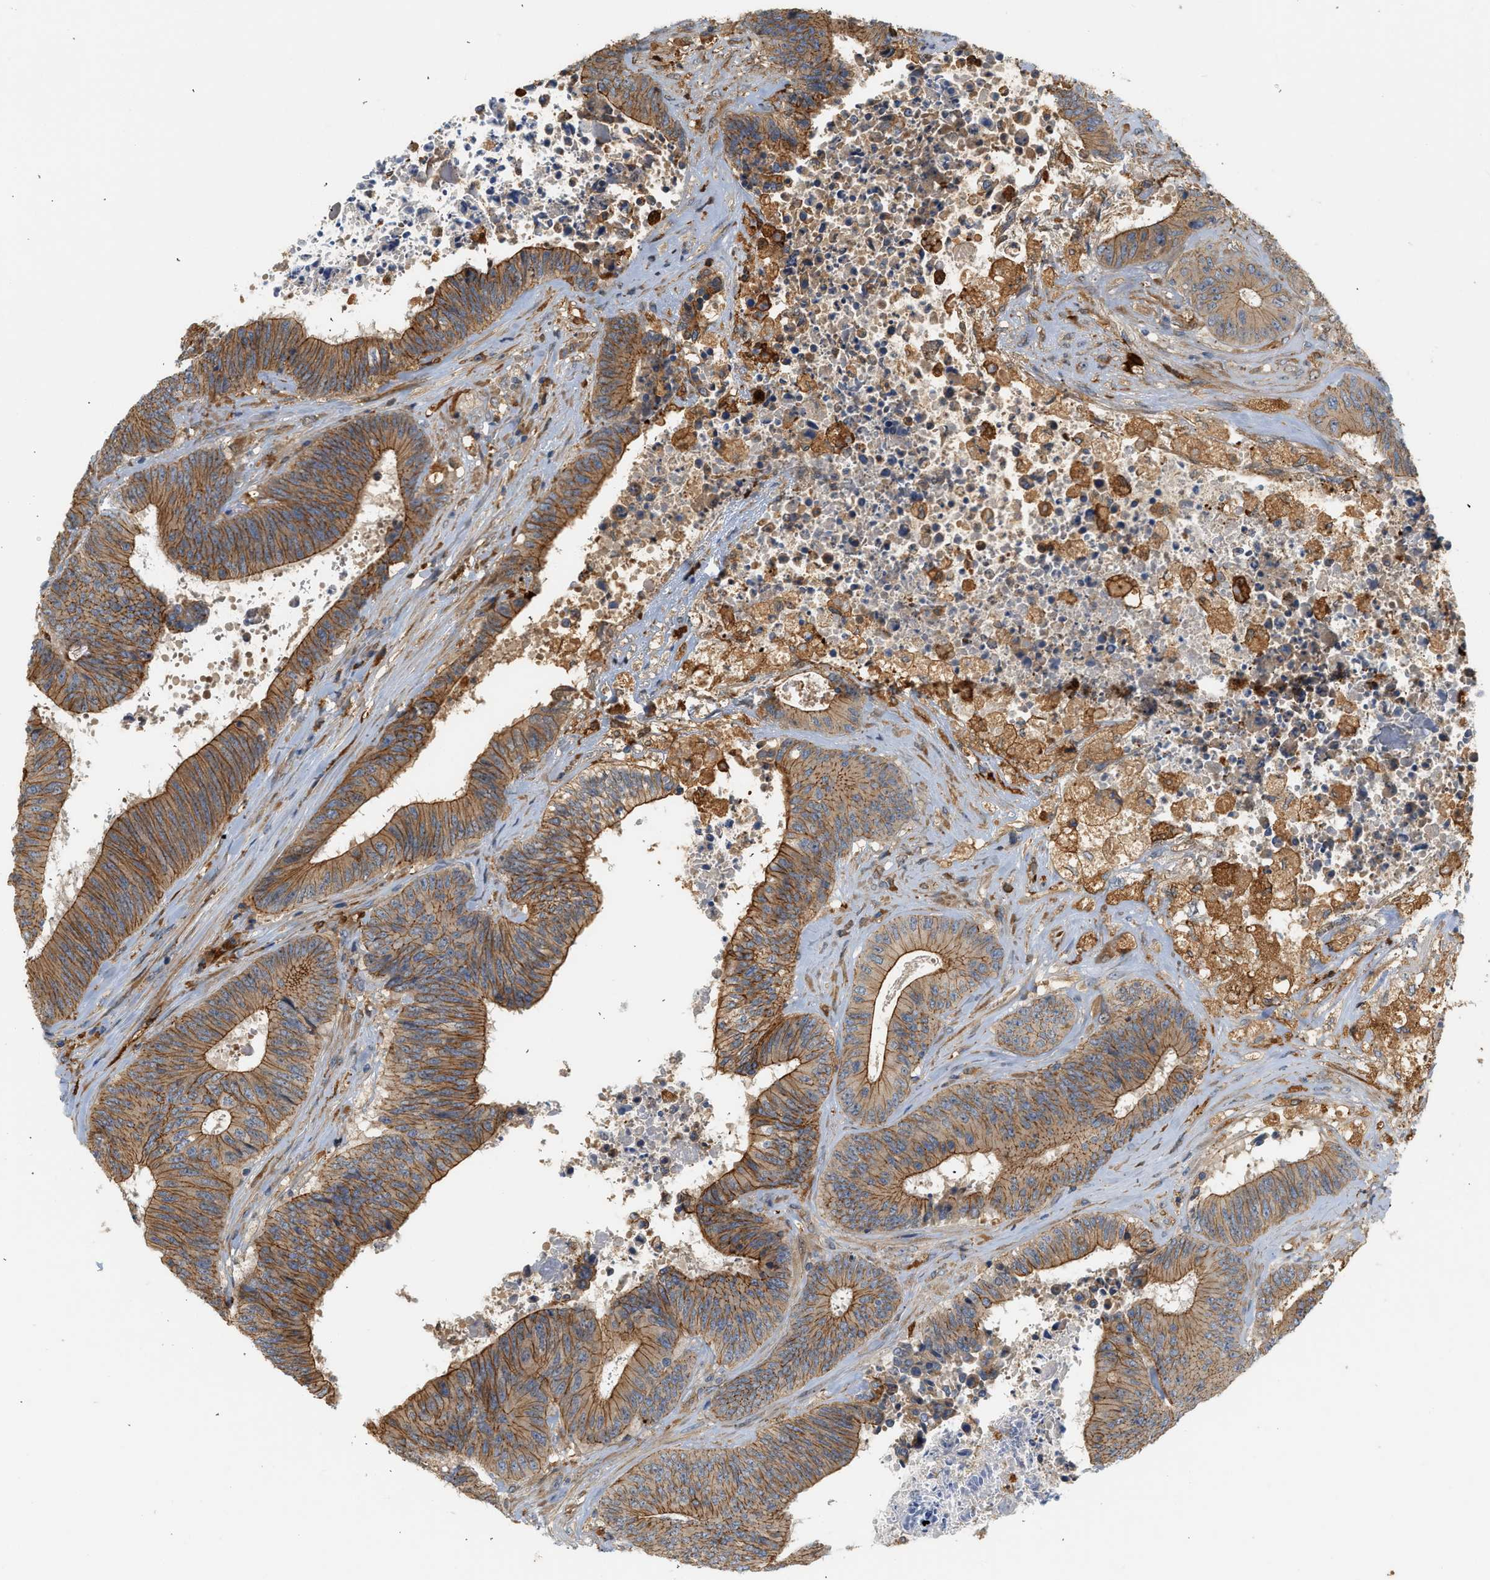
{"staining": {"intensity": "moderate", "quantity": ">75%", "location": "cytoplasmic/membranous"}, "tissue": "colorectal cancer", "cell_type": "Tumor cells", "image_type": "cancer", "snomed": [{"axis": "morphology", "description": "Adenocarcinoma, NOS"}, {"axis": "topography", "description": "Rectum"}], "caption": "Immunohistochemical staining of adenocarcinoma (colorectal) shows moderate cytoplasmic/membranous protein staining in approximately >75% of tumor cells.", "gene": "CTXN1", "patient": {"sex": "male", "age": 72}}